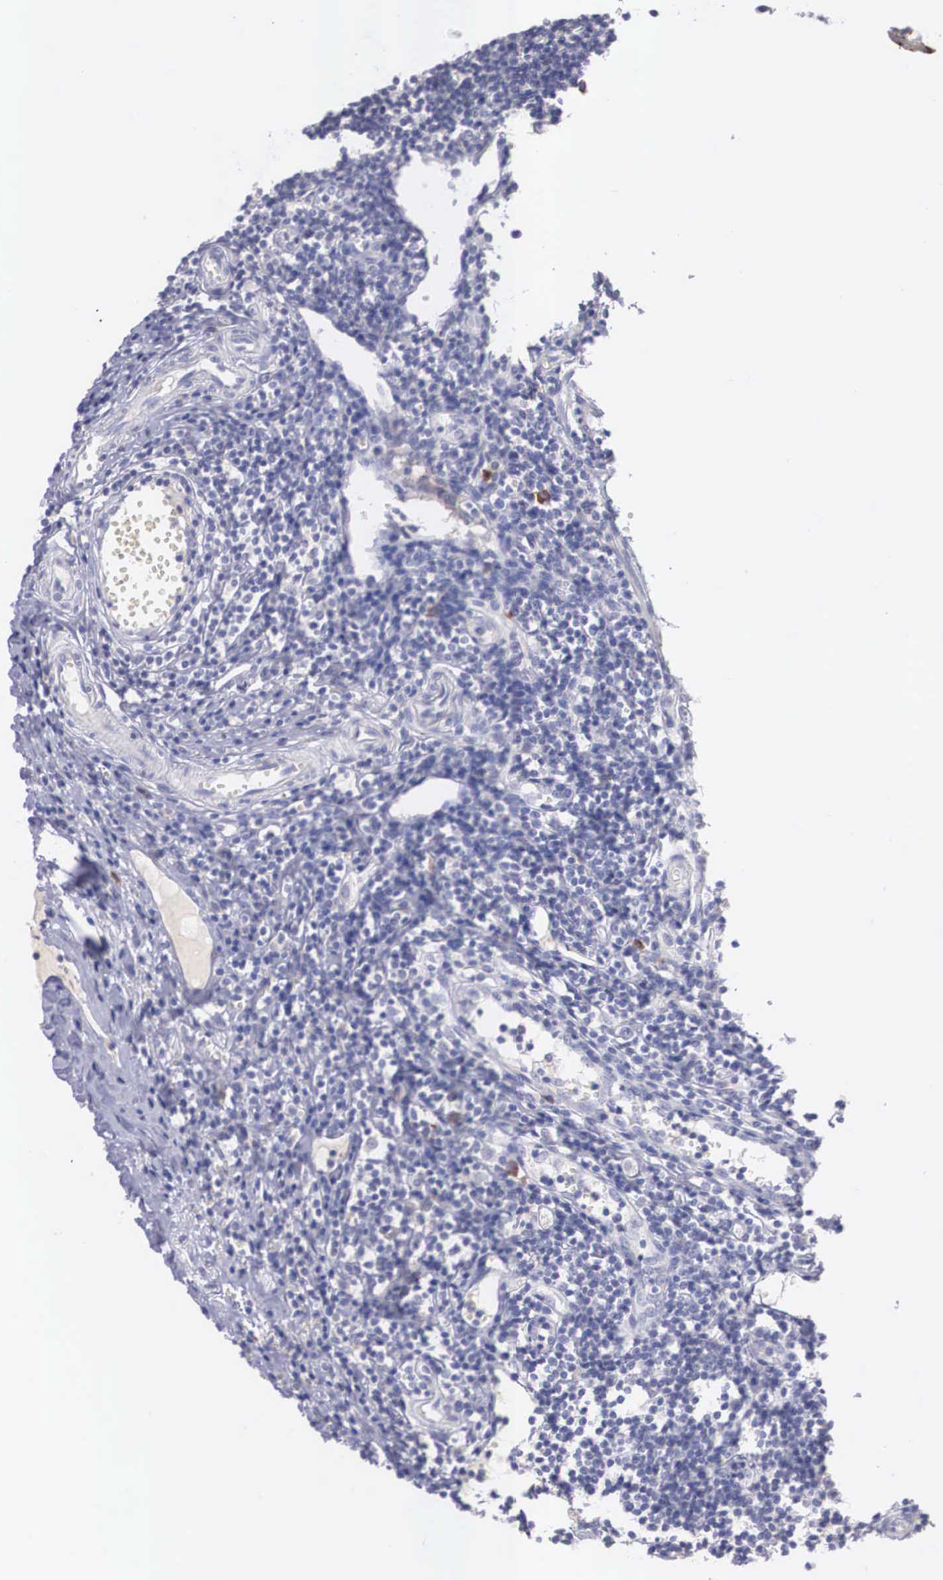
{"staining": {"intensity": "strong", "quantity": "<25%", "location": "cytoplasmic/membranous"}, "tissue": "appendix", "cell_type": "Glandular cells", "image_type": "normal", "snomed": [{"axis": "morphology", "description": "Normal tissue, NOS"}, {"axis": "topography", "description": "Appendix"}], "caption": "A micrograph of appendix stained for a protein exhibits strong cytoplasmic/membranous brown staining in glandular cells. The staining is performed using DAB (3,3'-diaminobenzidine) brown chromogen to label protein expression. The nuclei are counter-stained blue using hematoxylin.", "gene": "REPS2", "patient": {"sex": "female", "age": 19}}